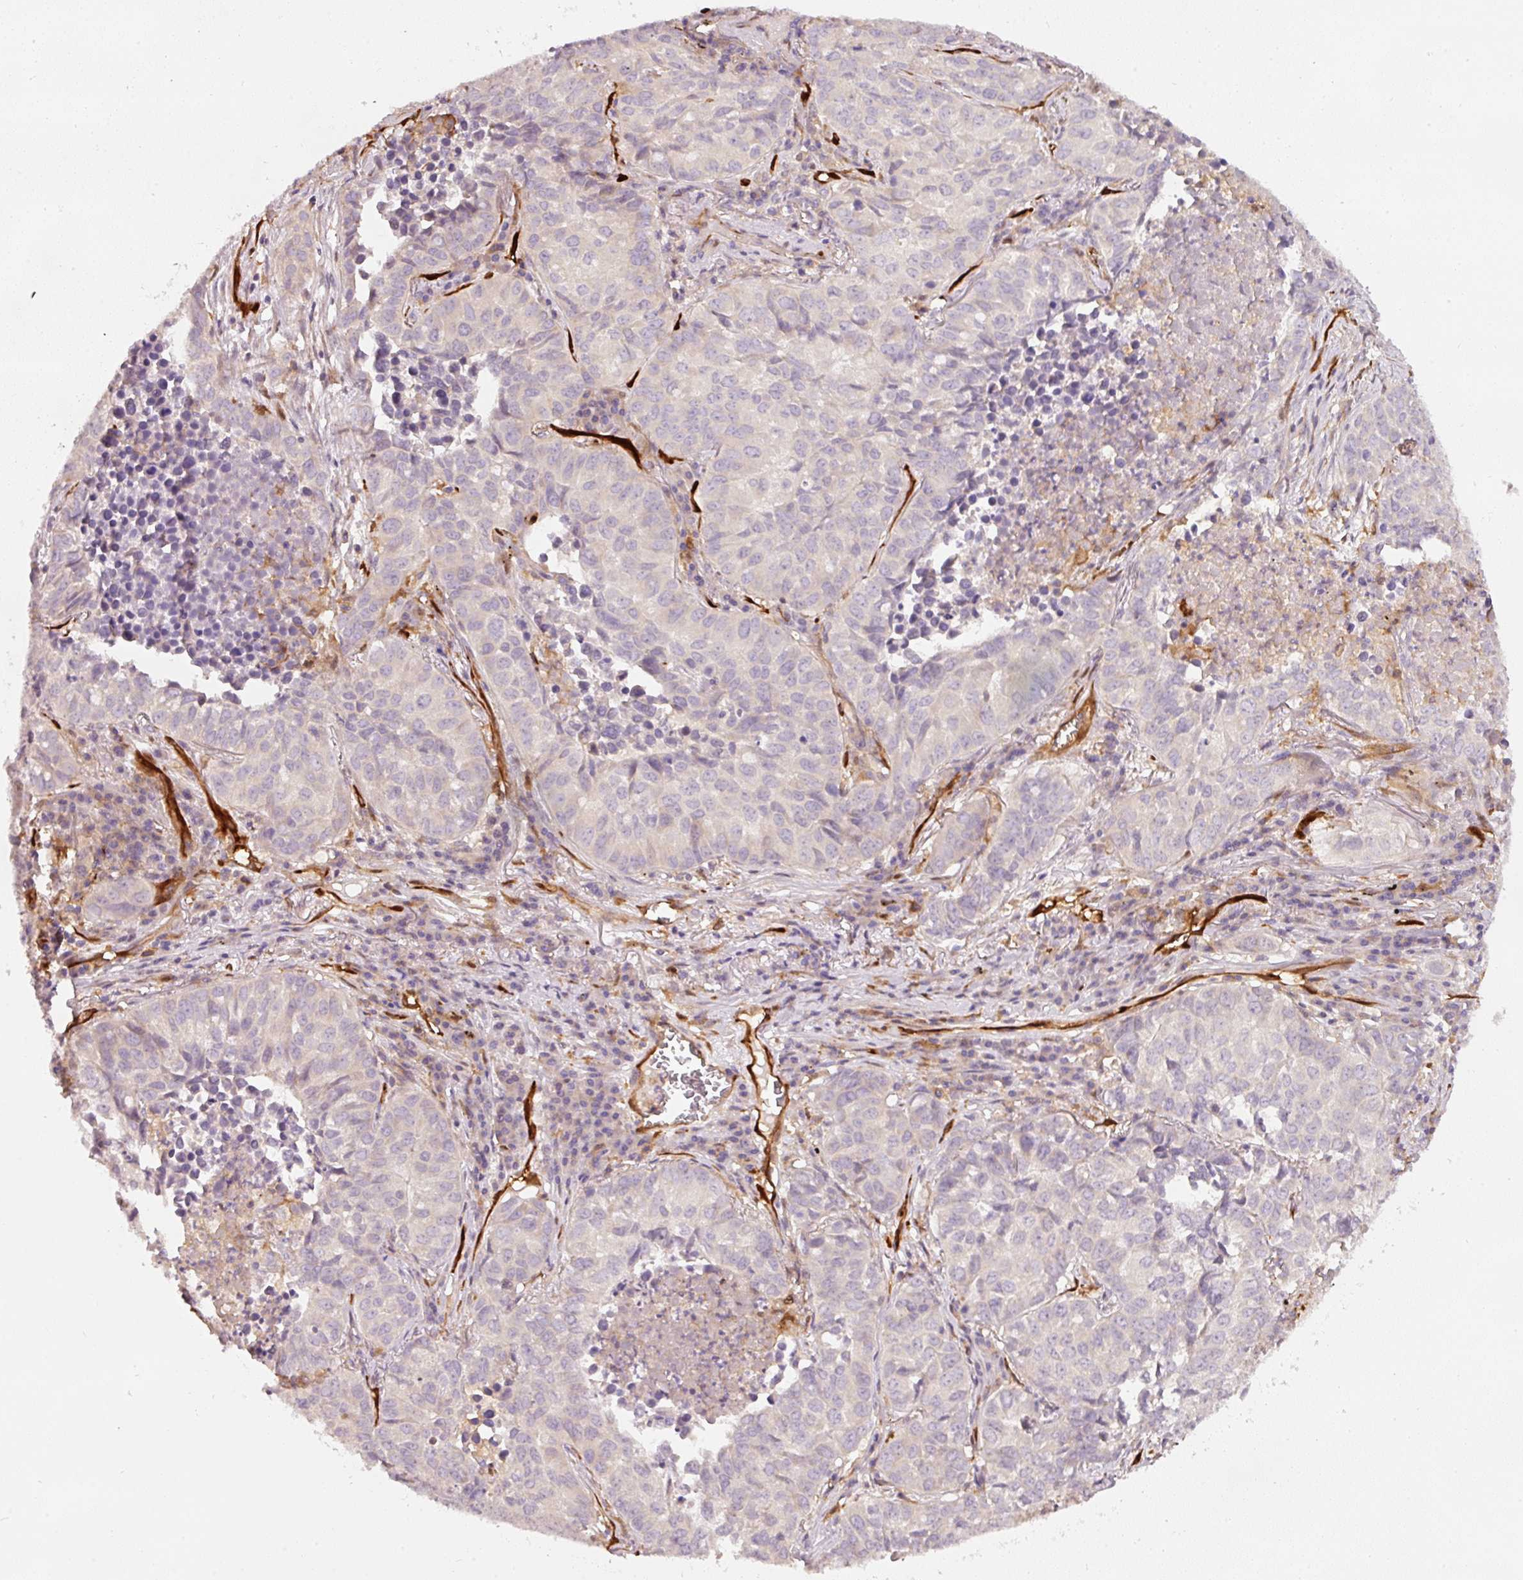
{"staining": {"intensity": "negative", "quantity": "none", "location": "none"}, "tissue": "lung cancer", "cell_type": "Tumor cells", "image_type": "cancer", "snomed": [{"axis": "morphology", "description": "Adenocarcinoma, NOS"}, {"axis": "topography", "description": "Lung"}], "caption": "A high-resolution photomicrograph shows immunohistochemistry staining of lung adenocarcinoma, which displays no significant positivity in tumor cells.", "gene": "IQGAP2", "patient": {"sex": "female", "age": 50}}